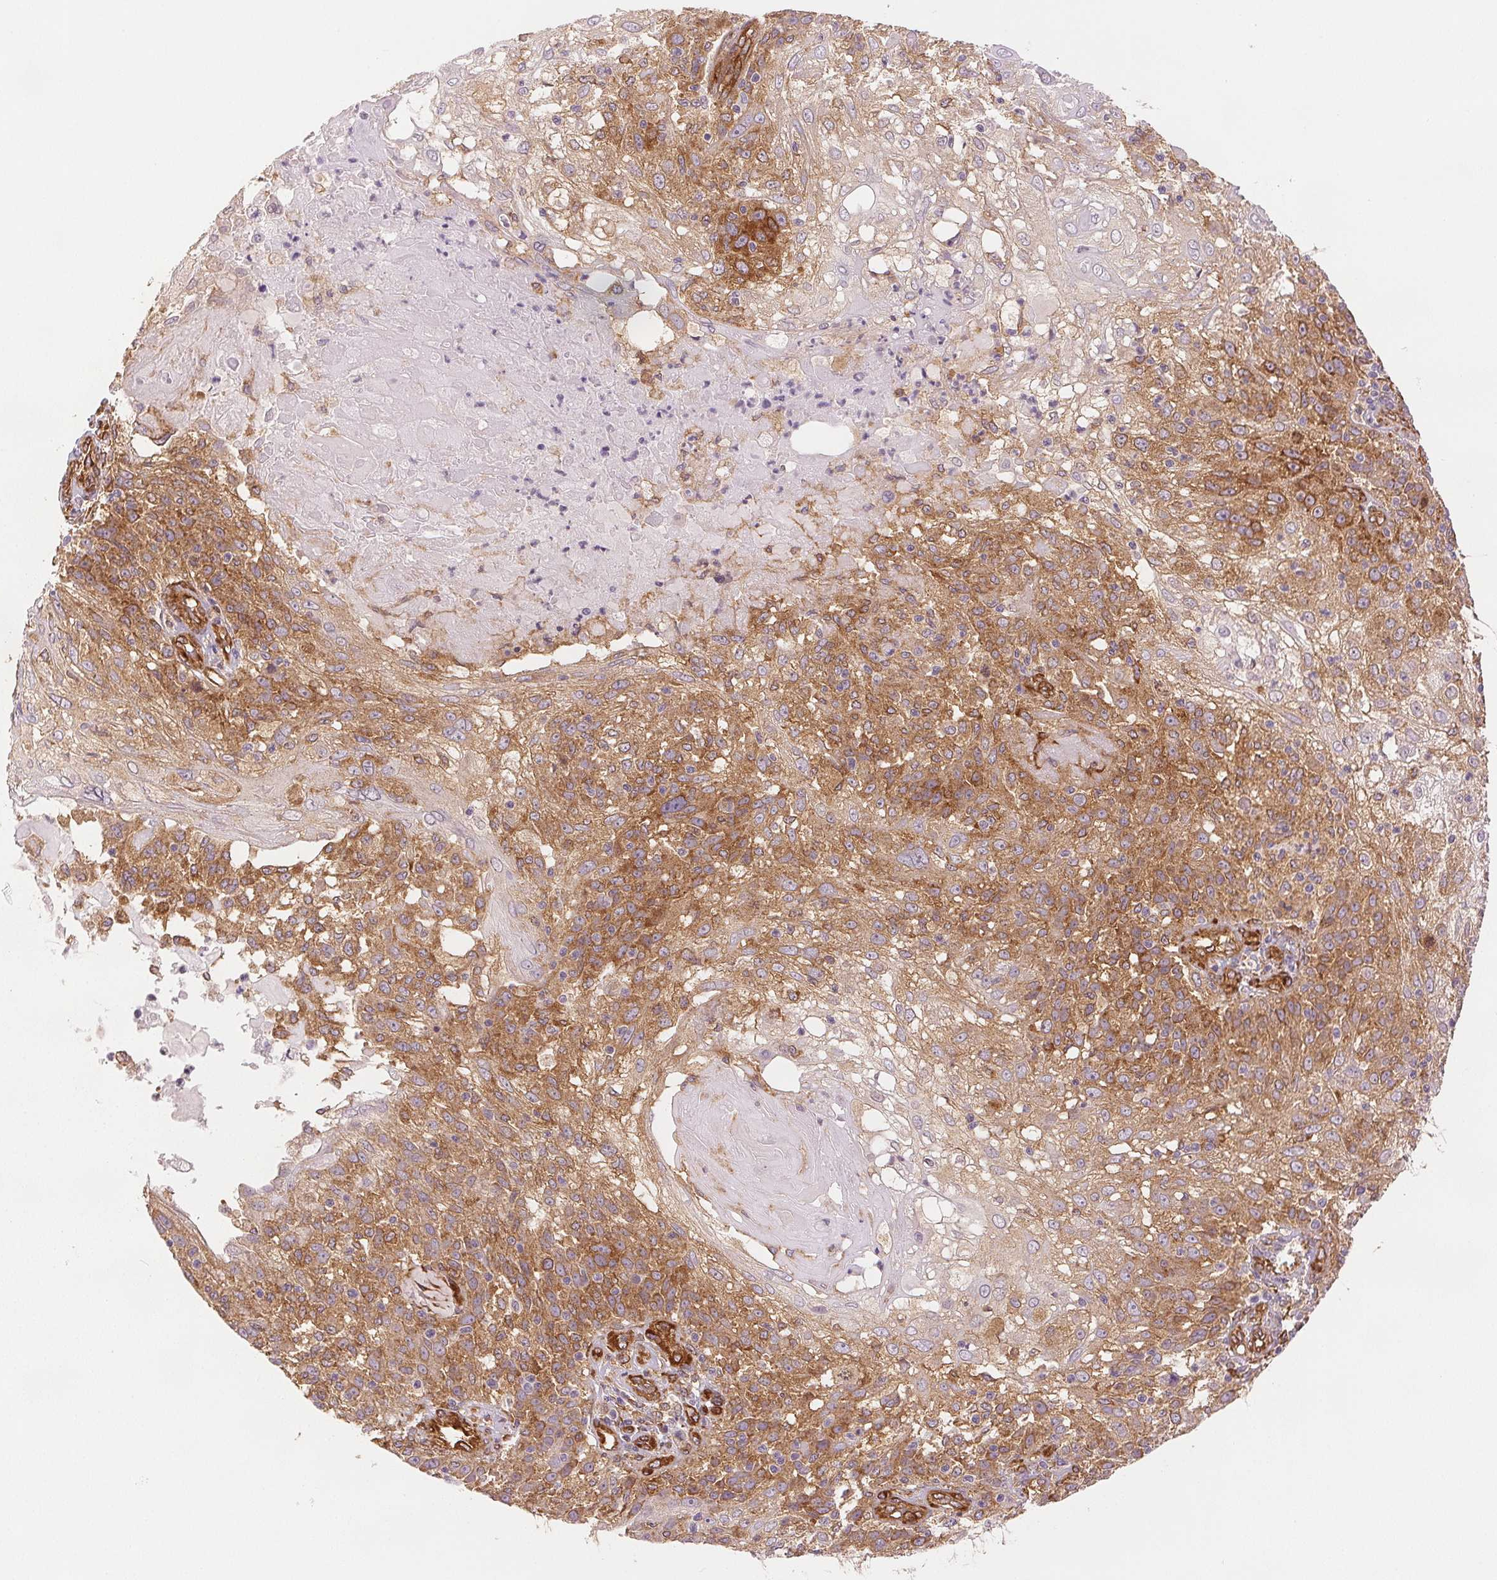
{"staining": {"intensity": "moderate", "quantity": "25%-75%", "location": "cytoplasmic/membranous"}, "tissue": "skin cancer", "cell_type": "Tumor cells", "image_type": "cancer", "snomed": [{"axis": "morphology", "description": "Normal tissue, NOS"}, {"axis": "morphology", "description": "Squamous cell carcinoma, NOS"}, {"axis": "topography", "description": "Skin"}], "caption": "Protein staining by immunohistochemistry reveals moderate cytoplasmic/membranous expression in approximately 25%-75% of tumor cells in skin squamous cell carcinoma. The staining is performed using DAB (3,3'-diaminobenzidine) brown chromogen to label protein expression. The nuclei are counter-stained blue using hematoxylin.", "gene": "DIAPH2", "patient": {"sex": "female", "age": 83}}